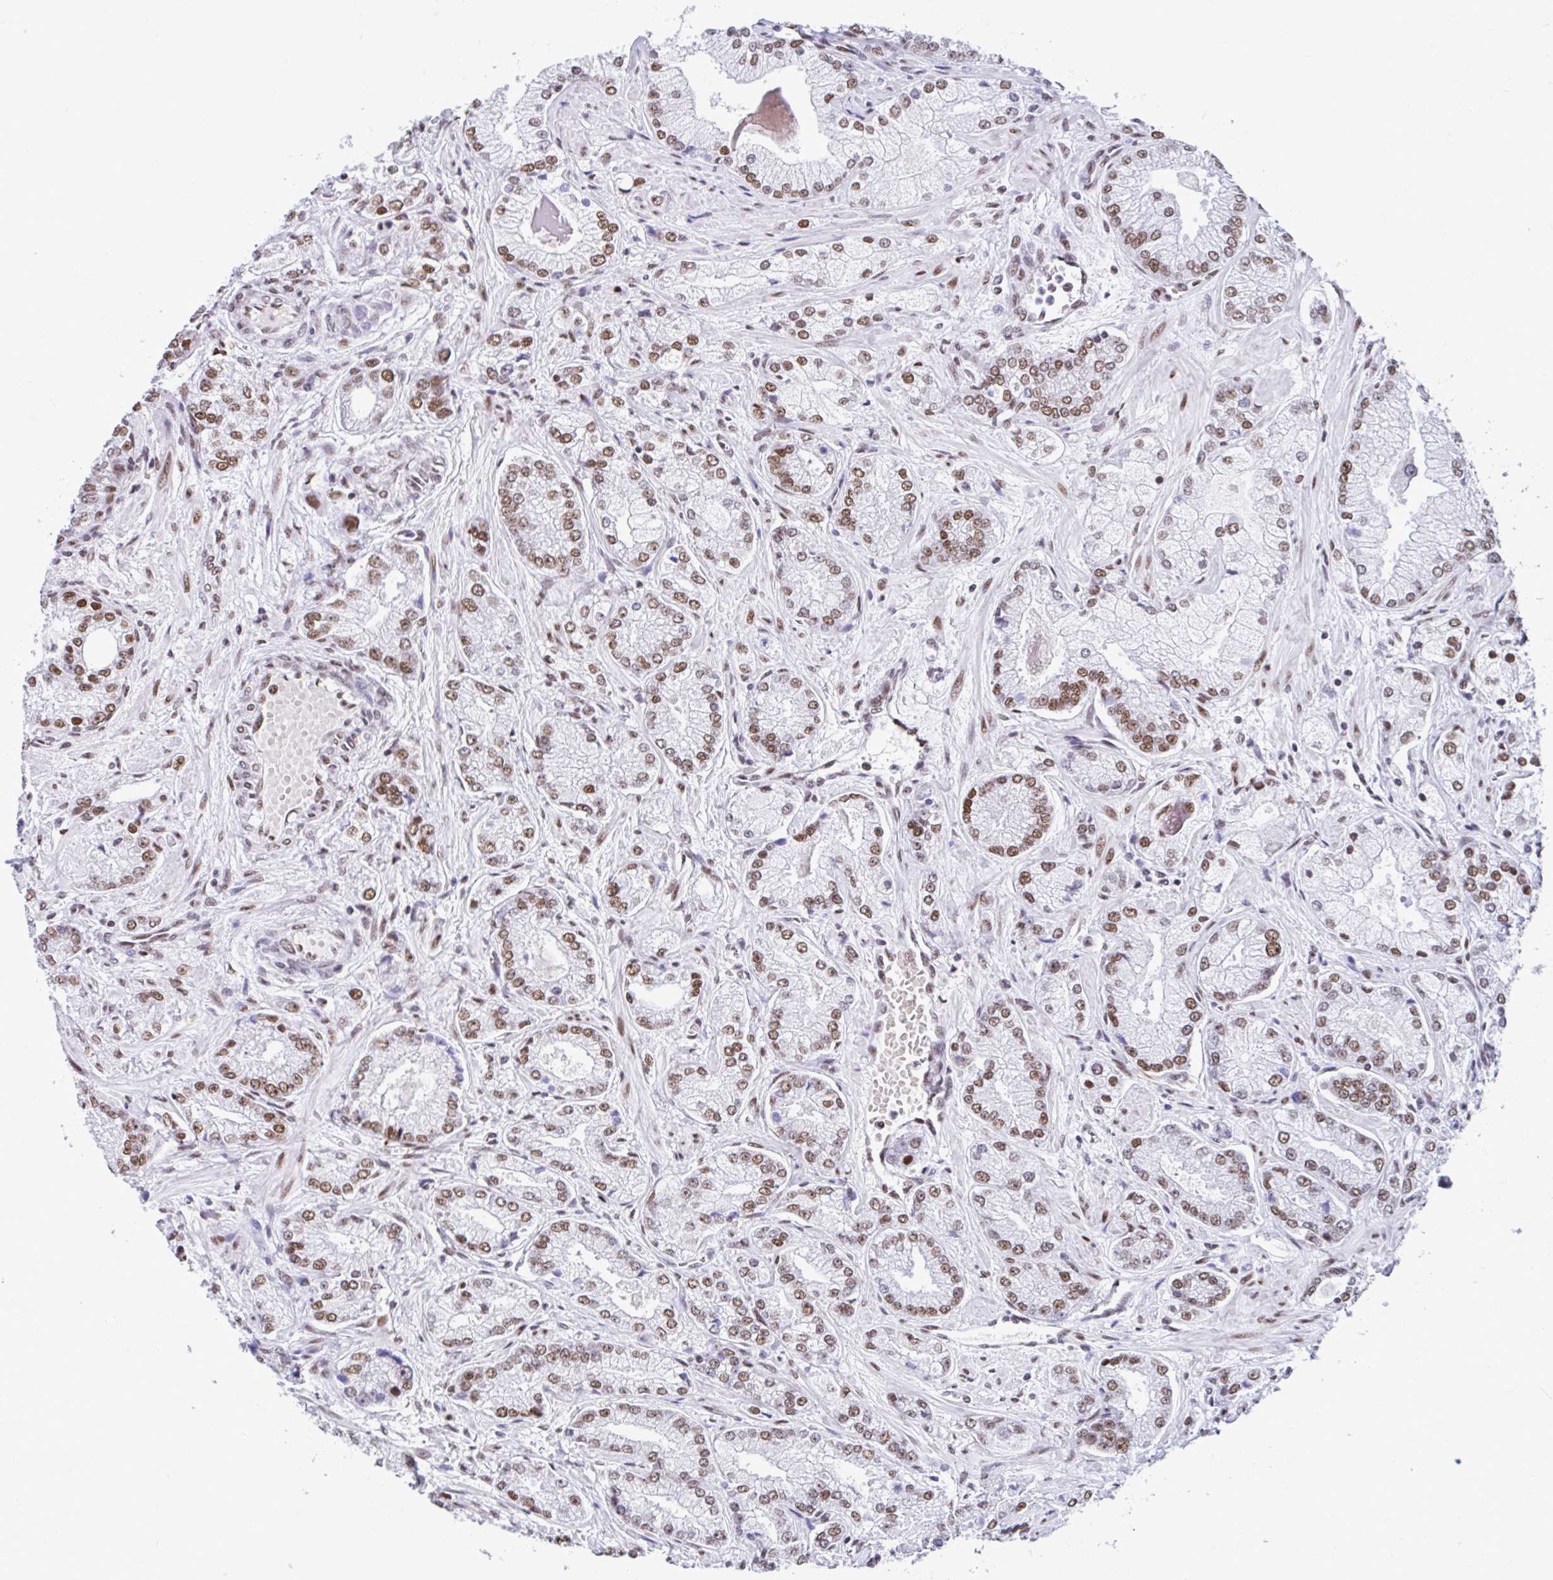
{"staining": {"intensity": "moderate", "quantity": ">75%", "location": "nuclear"}, "tissue": "prostate cancer", "cell_type": "Tumor cells", "image_type": "cancer", "snomed": [{"axis": "morphology", "description": "Normal tissue, NOS"}, {"axis": "morphology", "description": "Adenocarcinoma, High grade"}, {"axis": "topography", "description": "Prostate"}, {"axis": "topography", "description": "Peripheral nerve tissue"}], "caption": "Prostate cancer tissue reveals moderate nuclear positivity in approximately >75% of tumor cells, visualized by immunohistochemistry. The staining was performed using DAB, with brown indicating positive protein expression. Nuclei are stained blue with hematoxylin.", "gene": "KHDRBS1", "patient": {"sex": "male", "age": 68}}